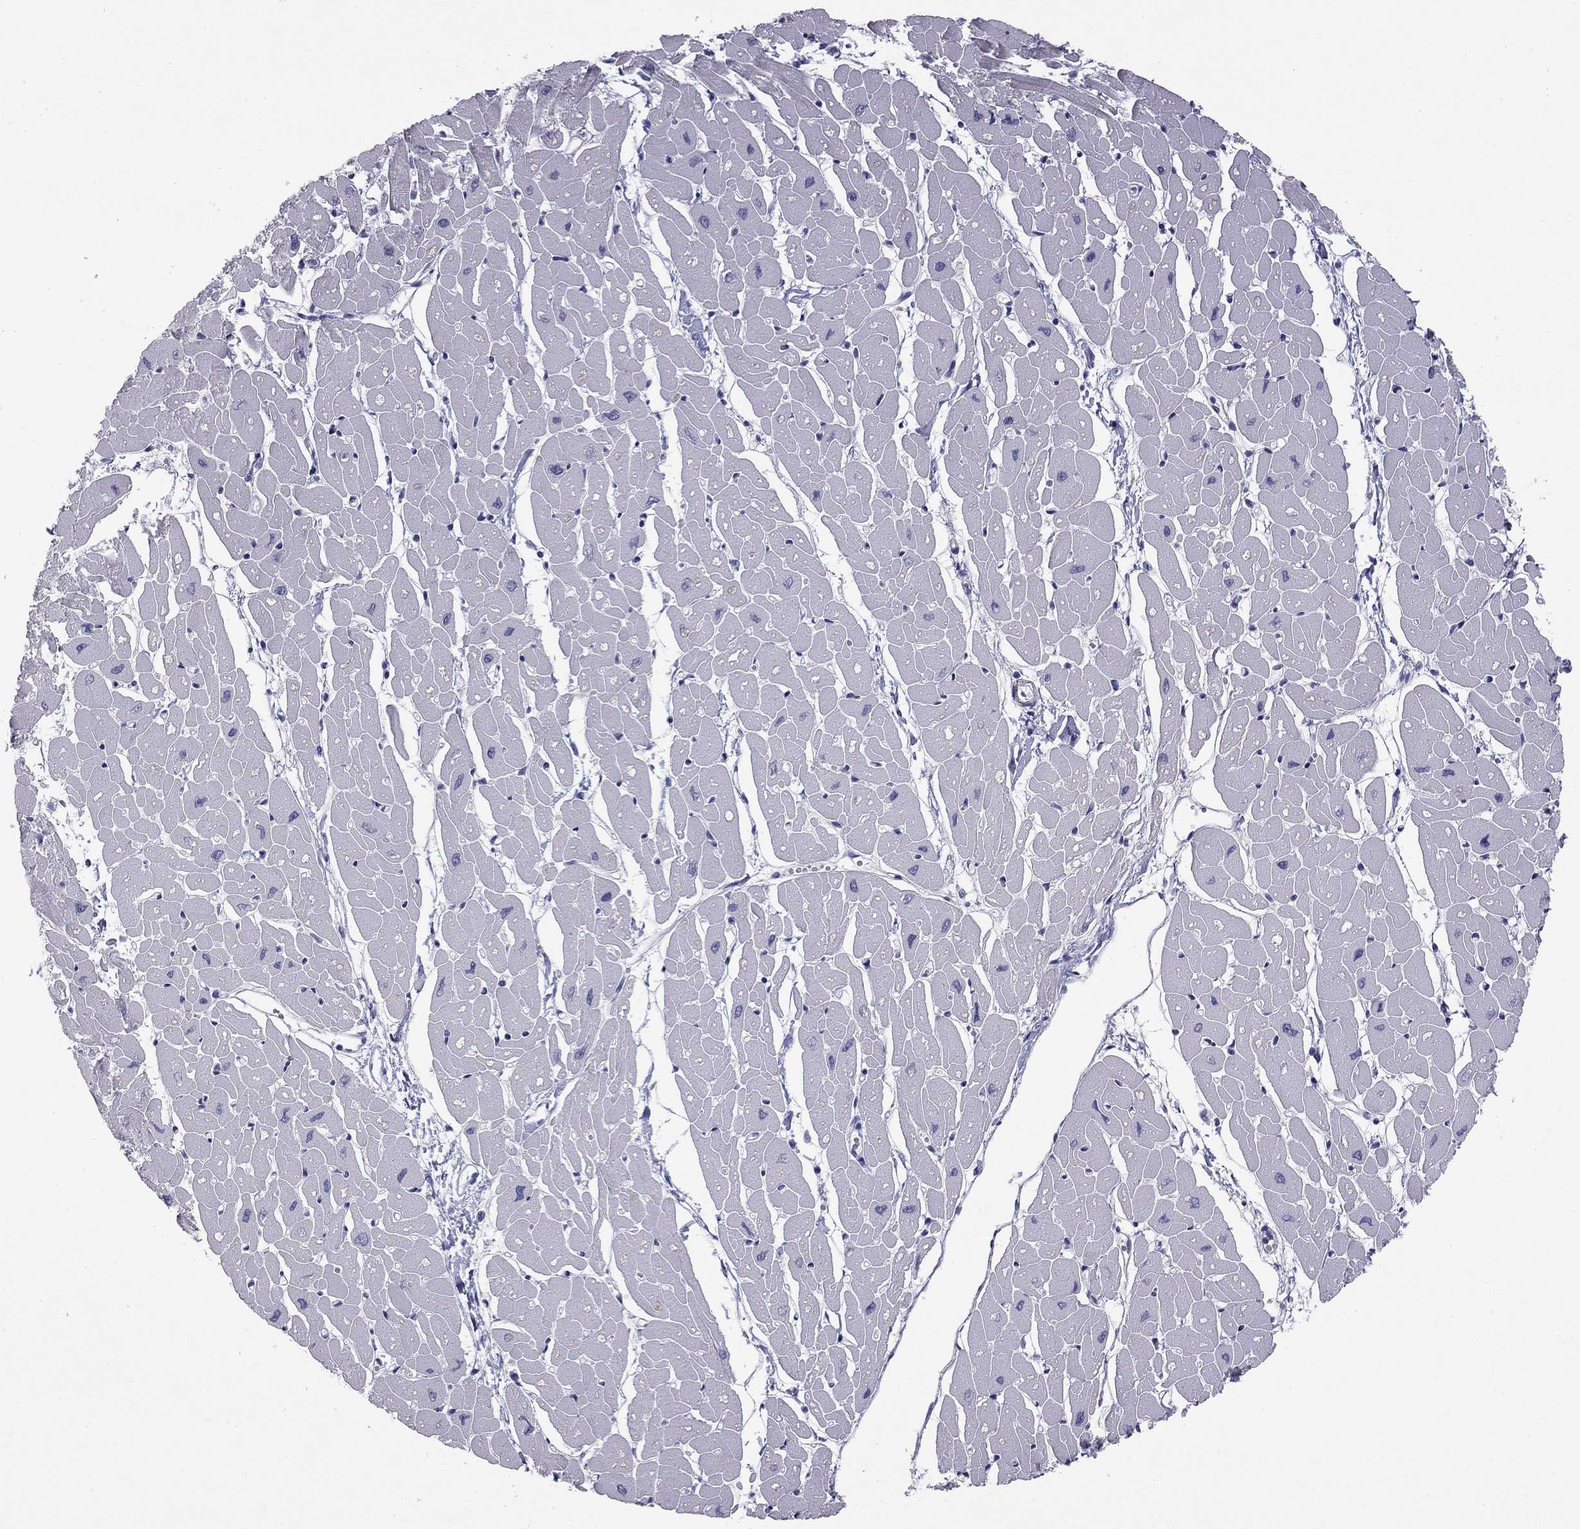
{"staining": {"intensity": "negative", "quantity": "none", "location": "none"}, "tissue": "heart muscle", "cell_type": "Cardiomyocytes", "image_type": "normal", "snomed": [{"axis": "morphology", "description": "Normal tissue, NOS"}, {"axis": "topography", "description": "Heart"}], "caption": "Cardiomyocytes show no significant protein positivity in normal heart muscle. The staining was performed using DAB (3,3'-diaminobenzidine) to visualize the protein expression in brown, while the nuclei were stained in blue with hematoxylin (Magnification: 20x).", "gene": "TFAP2B", "patient": {"sex": "male", "age": 57}}